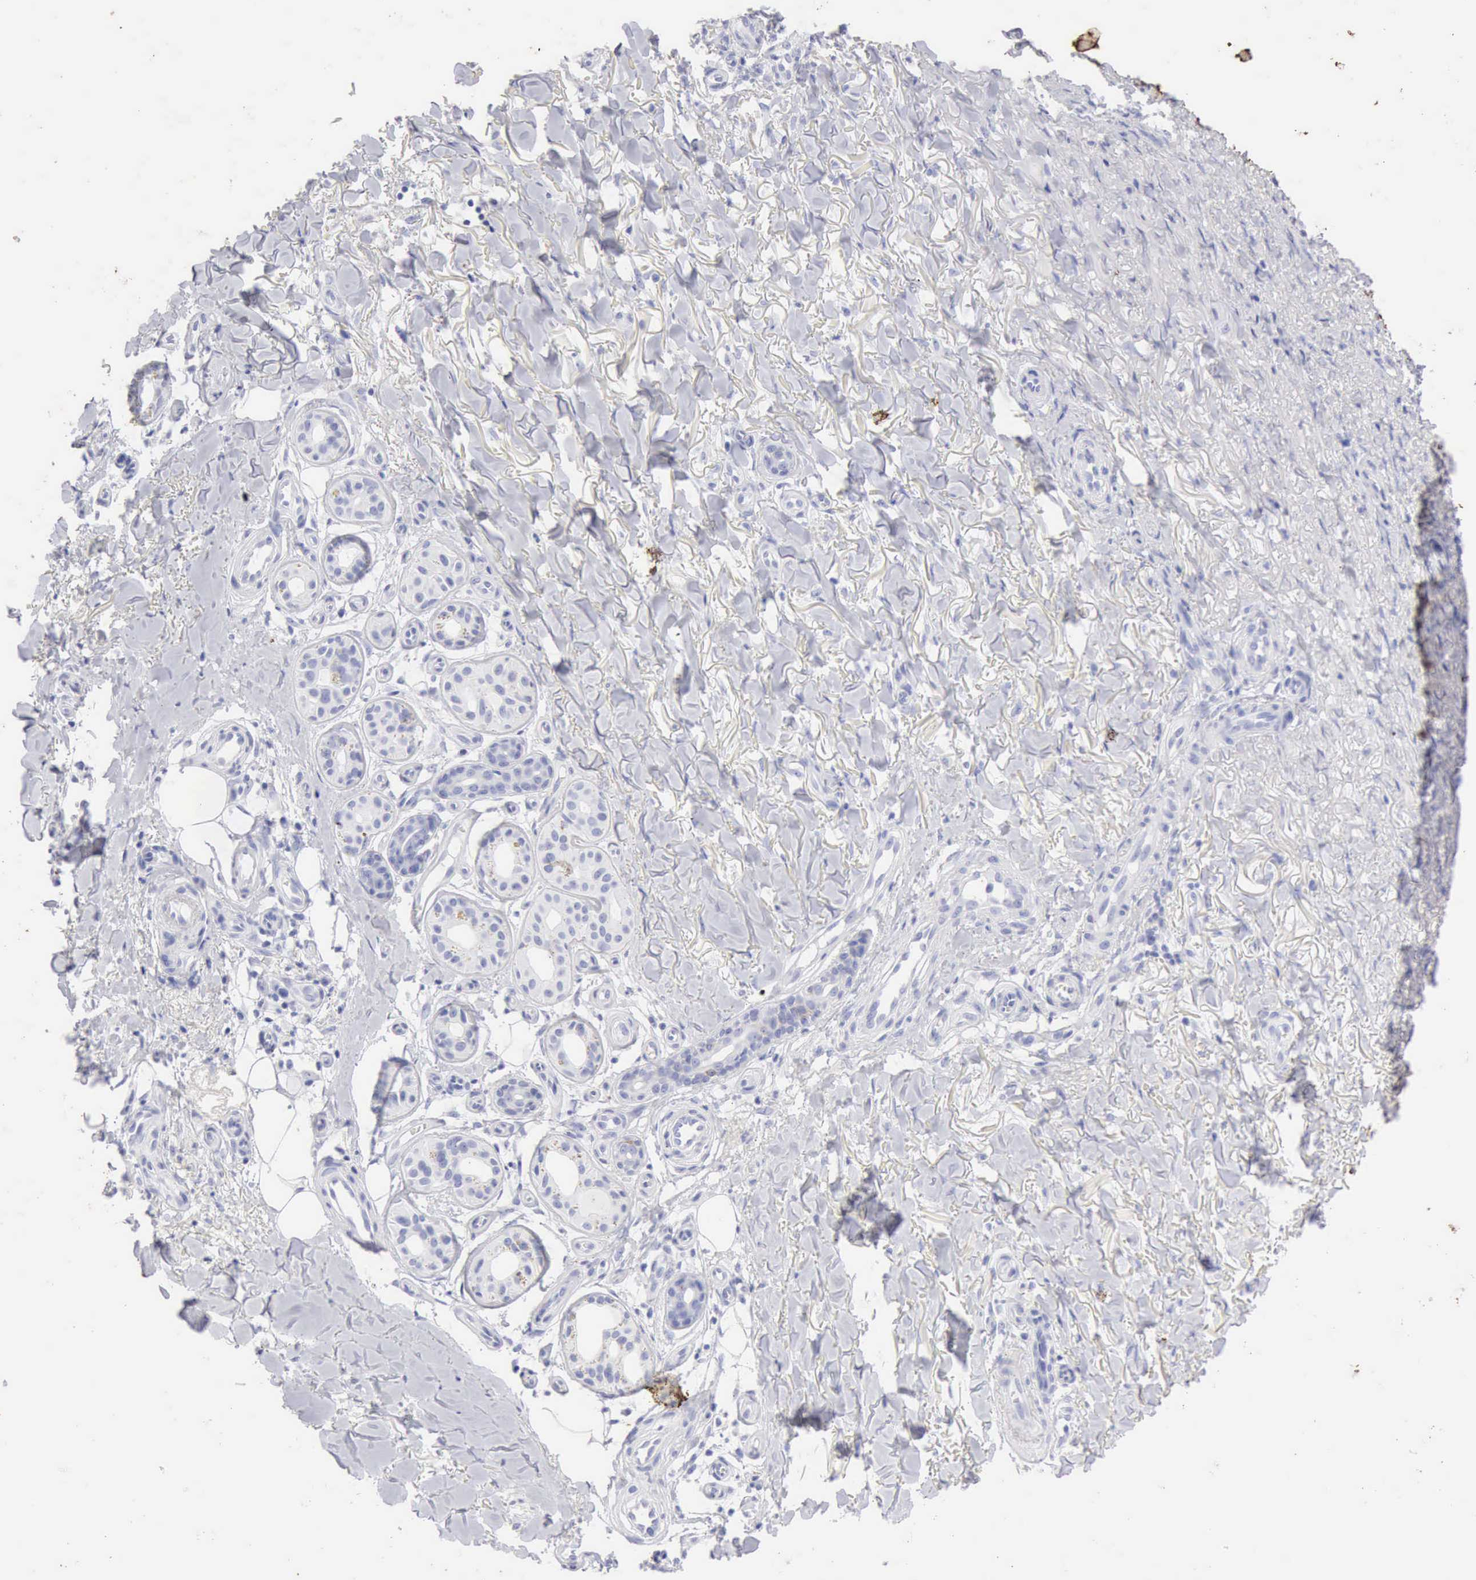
{"staining": {"intensity": "negative", "quantity": "none", "location": "none"}, "tissue": "skin cancer", "cell_type": "Tumor cells", "image_type": "cancer", "snomed": [{"axis": "morphology", "description": "Basal cell carcinoma"}, {"axis": "topography", "description": "Skin"}], "caption": "Immunohistochemical staining of skin cancer displays no significant expression in tumor cells.", "gene": "KRT10", "patient": {"sex": "male", "age": 81}}